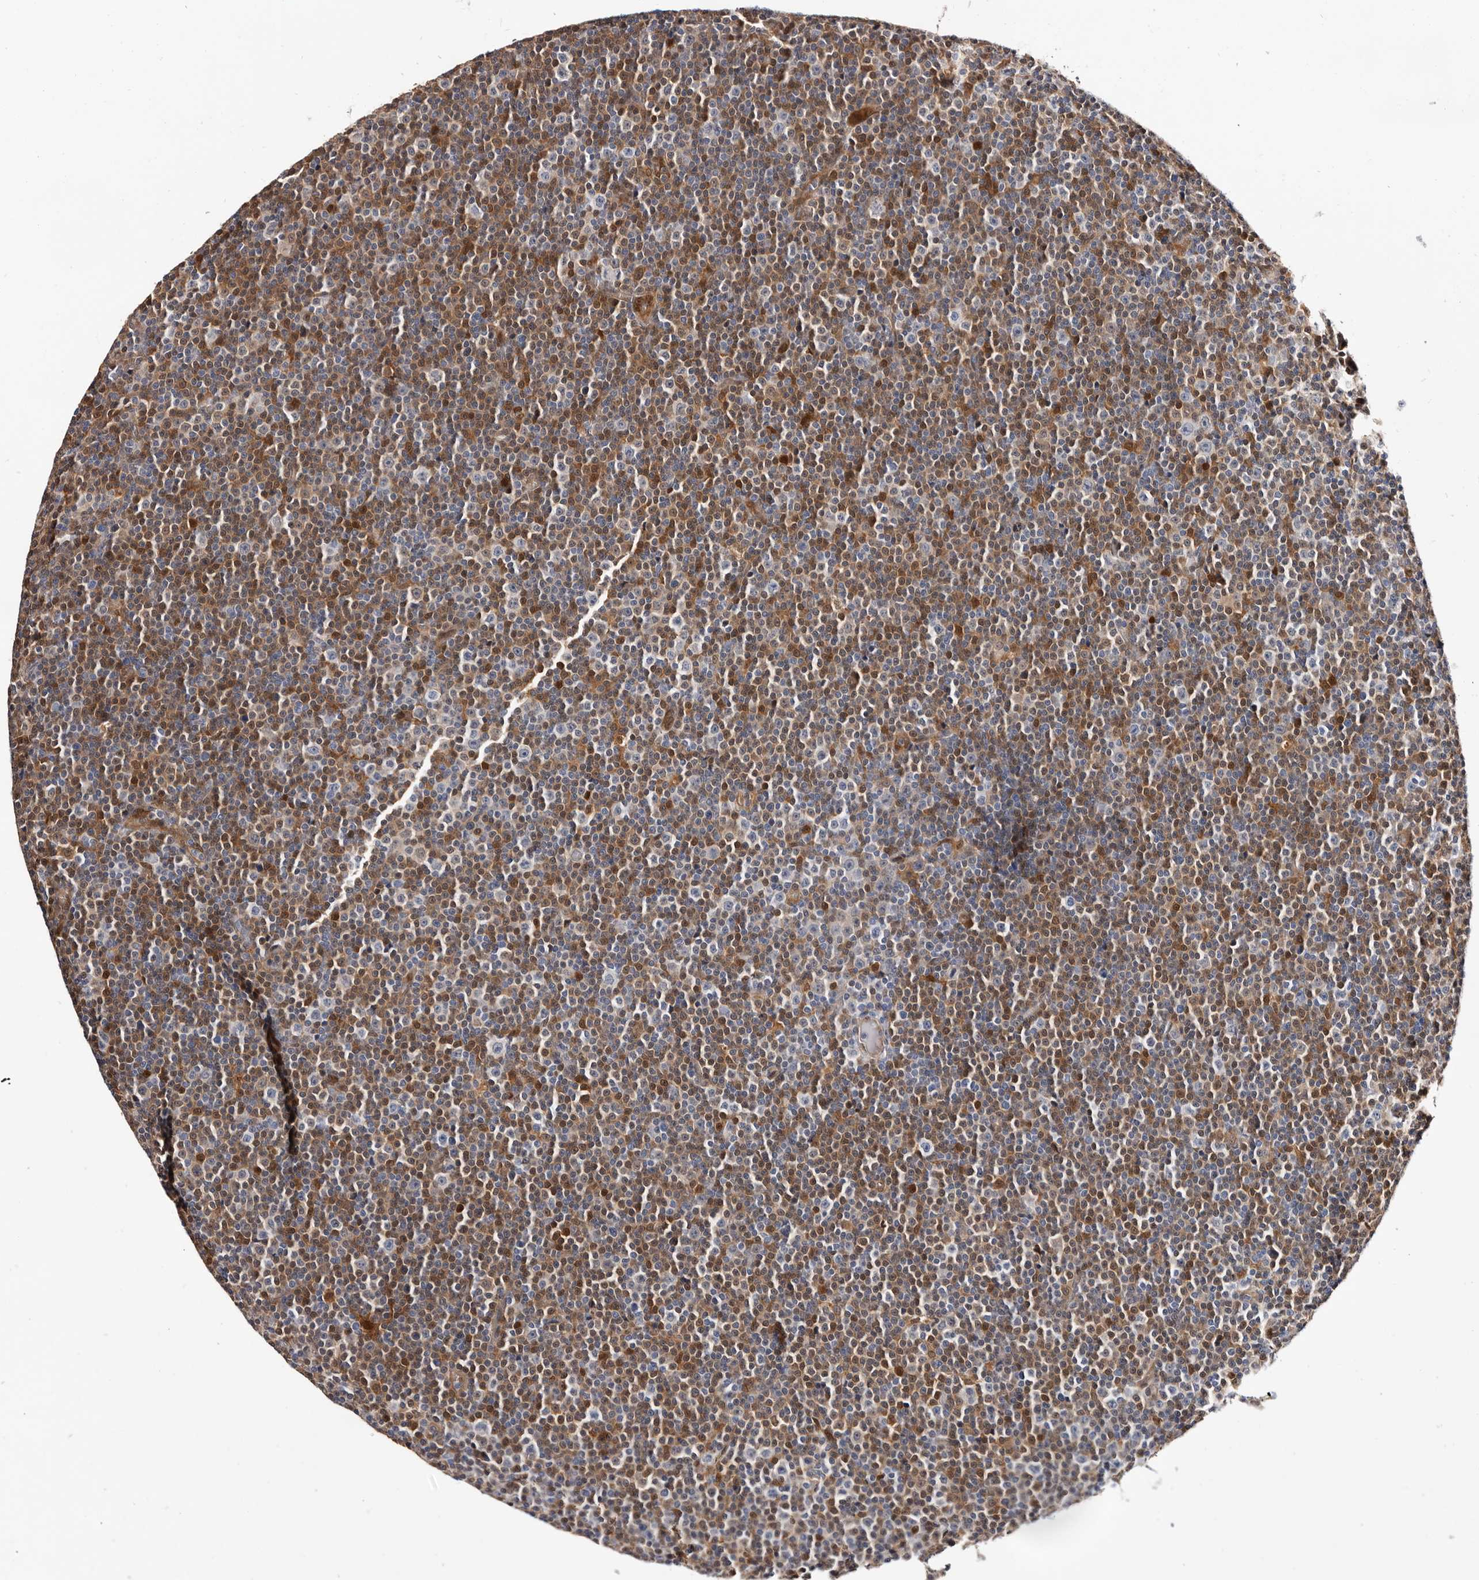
{"staining": {"intensity": "negative", "quantity": "none", "location": "none"}, "tissue": "lymphoma", "cell_type": "Tumor cells", "image_type": "cancer", "snomed": [{"axis": "morphology", "description": "Malignant lymphoma, non-Hodgkin's type, Low grade"}, {"axis": "topography", "description": "Lymph node"}], "caption": "IHC image of neoplastic tissue: human lymphoma stained with DAB (3,3'-diaminobenzidine) reveals no significant protein staining in tumor cells.", "gene": "TP53I3", "patient": {"sex": "female", "age": 67}}